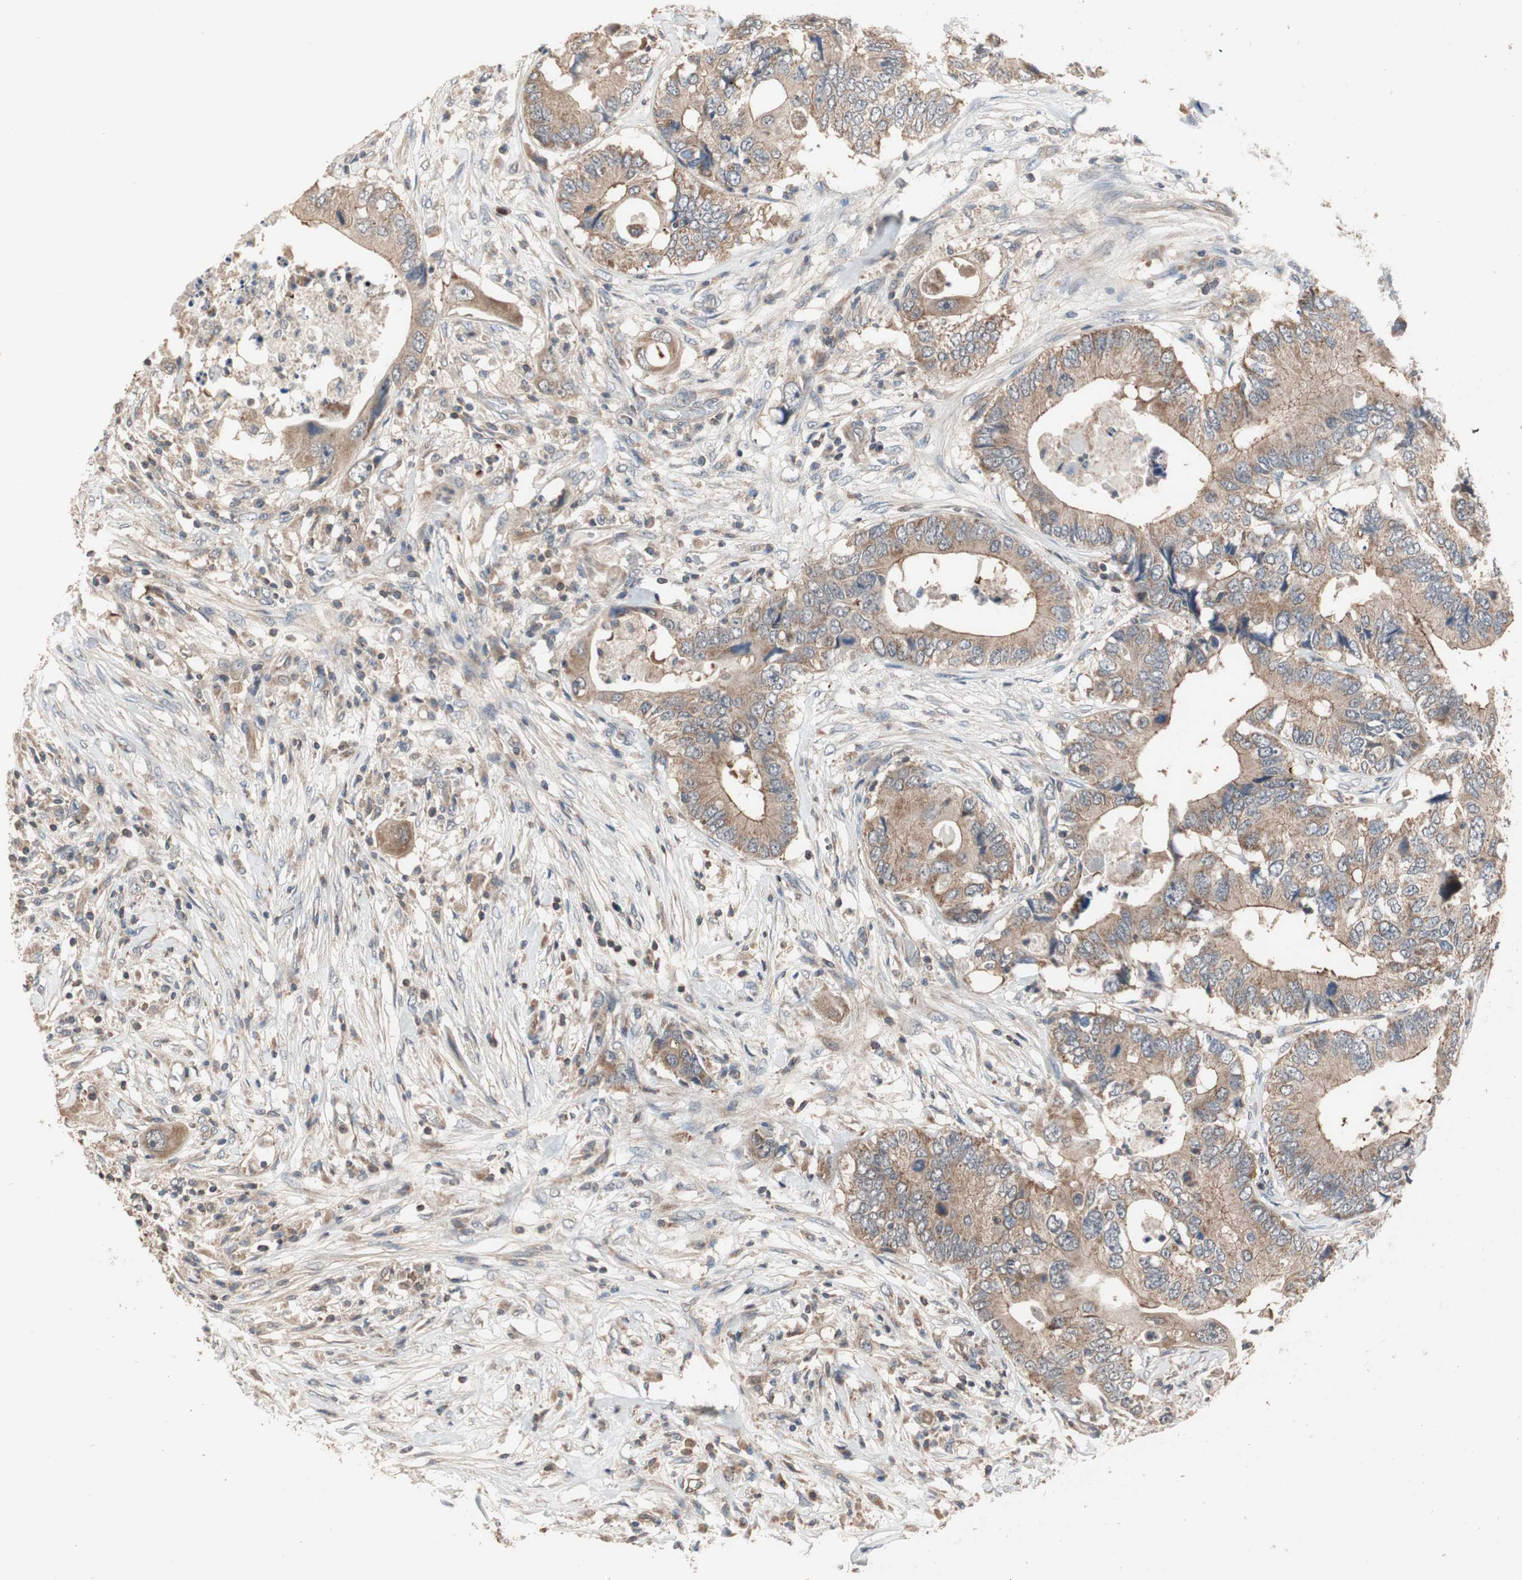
{"staining": {"intensity": "moderate", "quantity": ">75%", "location": "cytoplasmic/membranous"}, "tissue": "colorectal cancer", "cell_type": "Tumor cells", "image_type": "cancer", "snomed": [{"axis": "morphology", "description": "Adenocarcinoma, NOS"}, {"axis": "topography", "description": "Colon"}], "caption": "About >75% of tumor cells in adenocarcinoma (colorectal) display moderate cytoplasmic/membranous protein positivity as visualized by brown immunohistochemical staining.", "gene": "MAP4K2", "patient": {"sex": "male", "age": 71}}